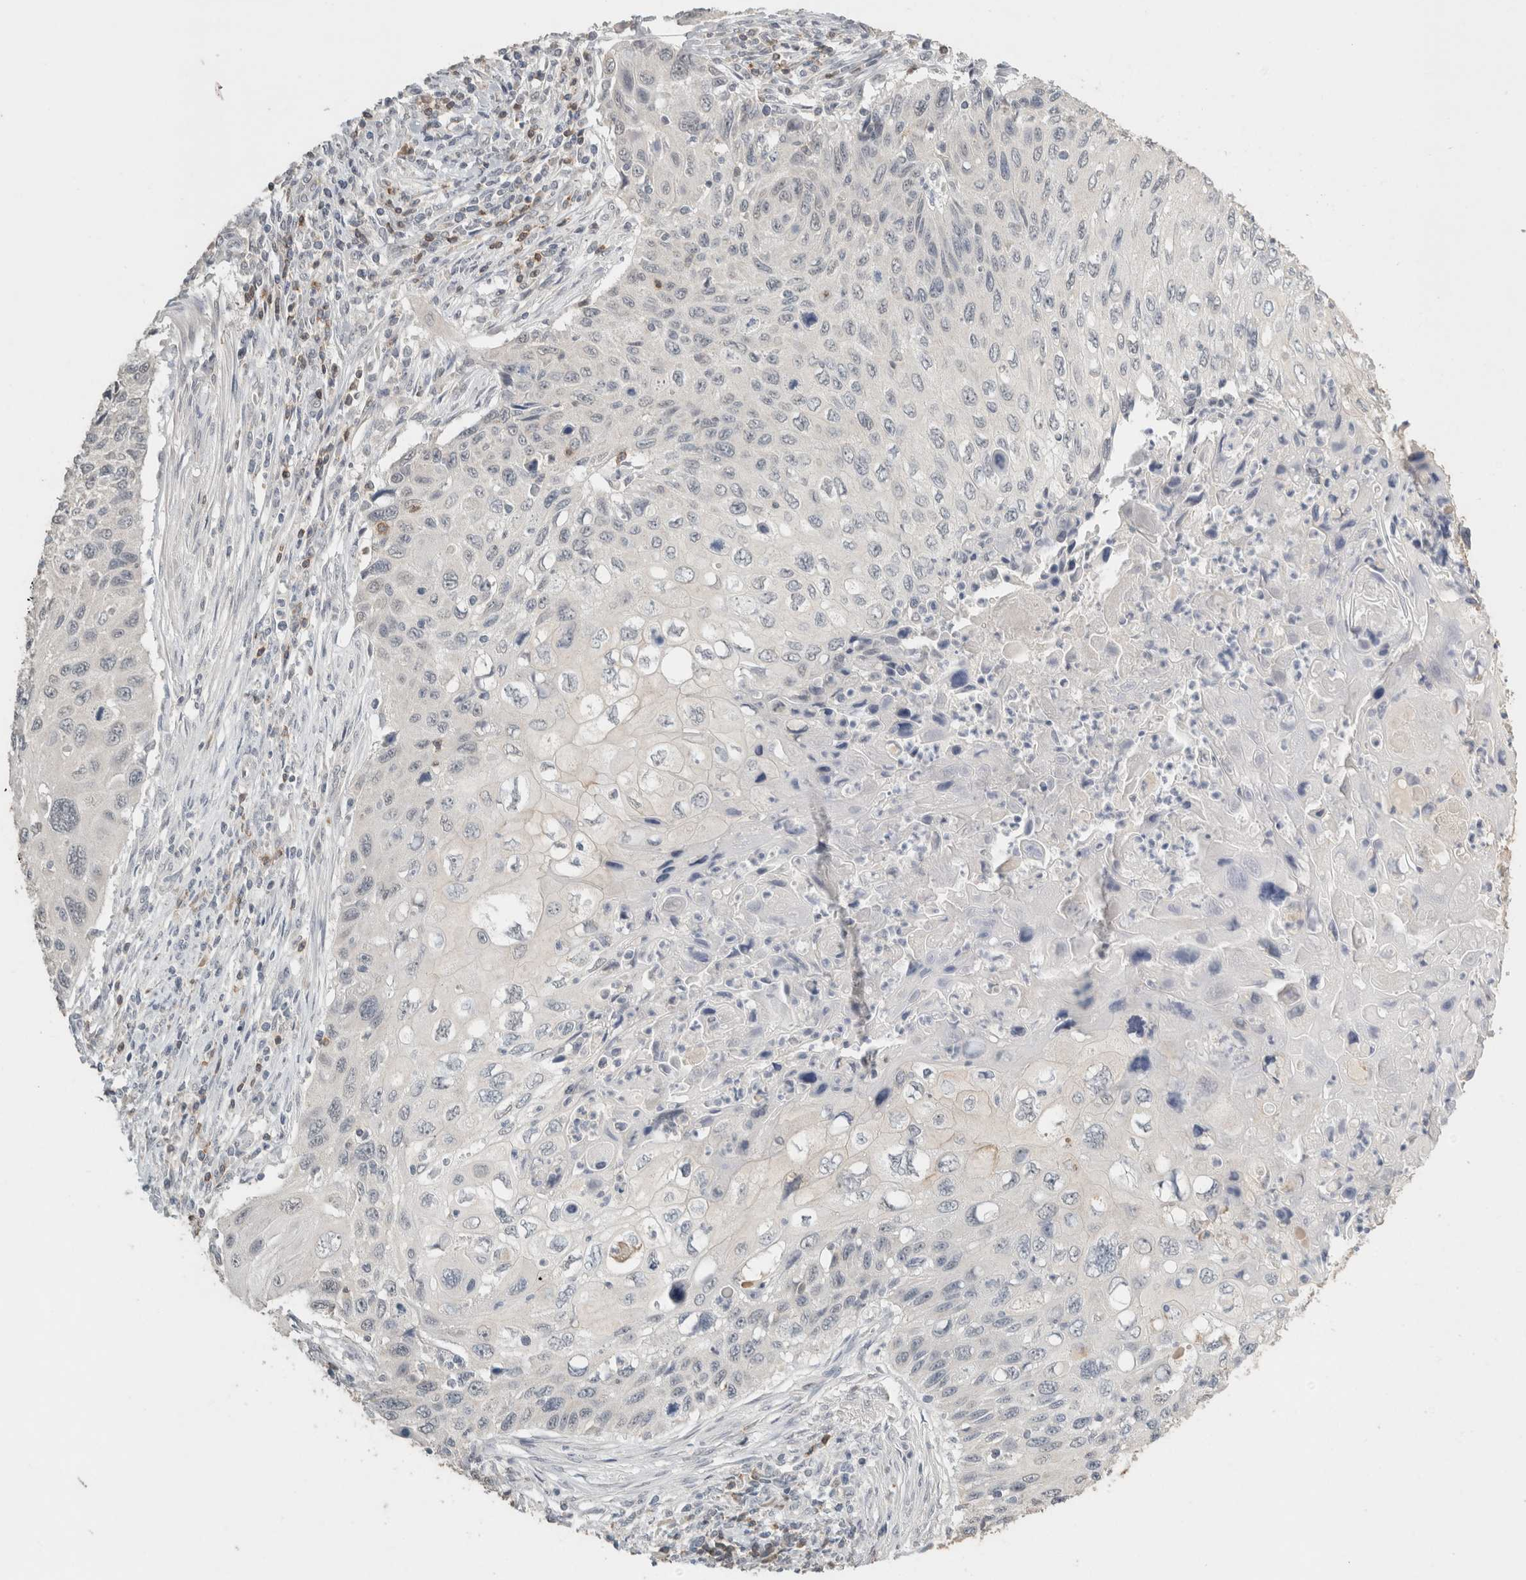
{"staining": {"intensity": "negative", "quantity": "none", "location": "none"}, "tissue": "cervical cancer", "cell_type": "Tumor cells", "image_type": "cancer", "snomed": [{"axis": "morphology", "description": "Squamous cell carcinoma, NOS"}, {"axis": "topography", "description": "Cervix"}], "caption": "High magnification brightfield microscopy of cervical cancer (squamous cell carcinoma) stained with DAB (brown) and counterstained with hematoxylin (blue): tumor cells show no significant staining. (Immunohistochemistry (ihc), brightfield microscopy, high magnification).", "gene": "TRAT1", "patient": {"sex": "female", "age": 70}}